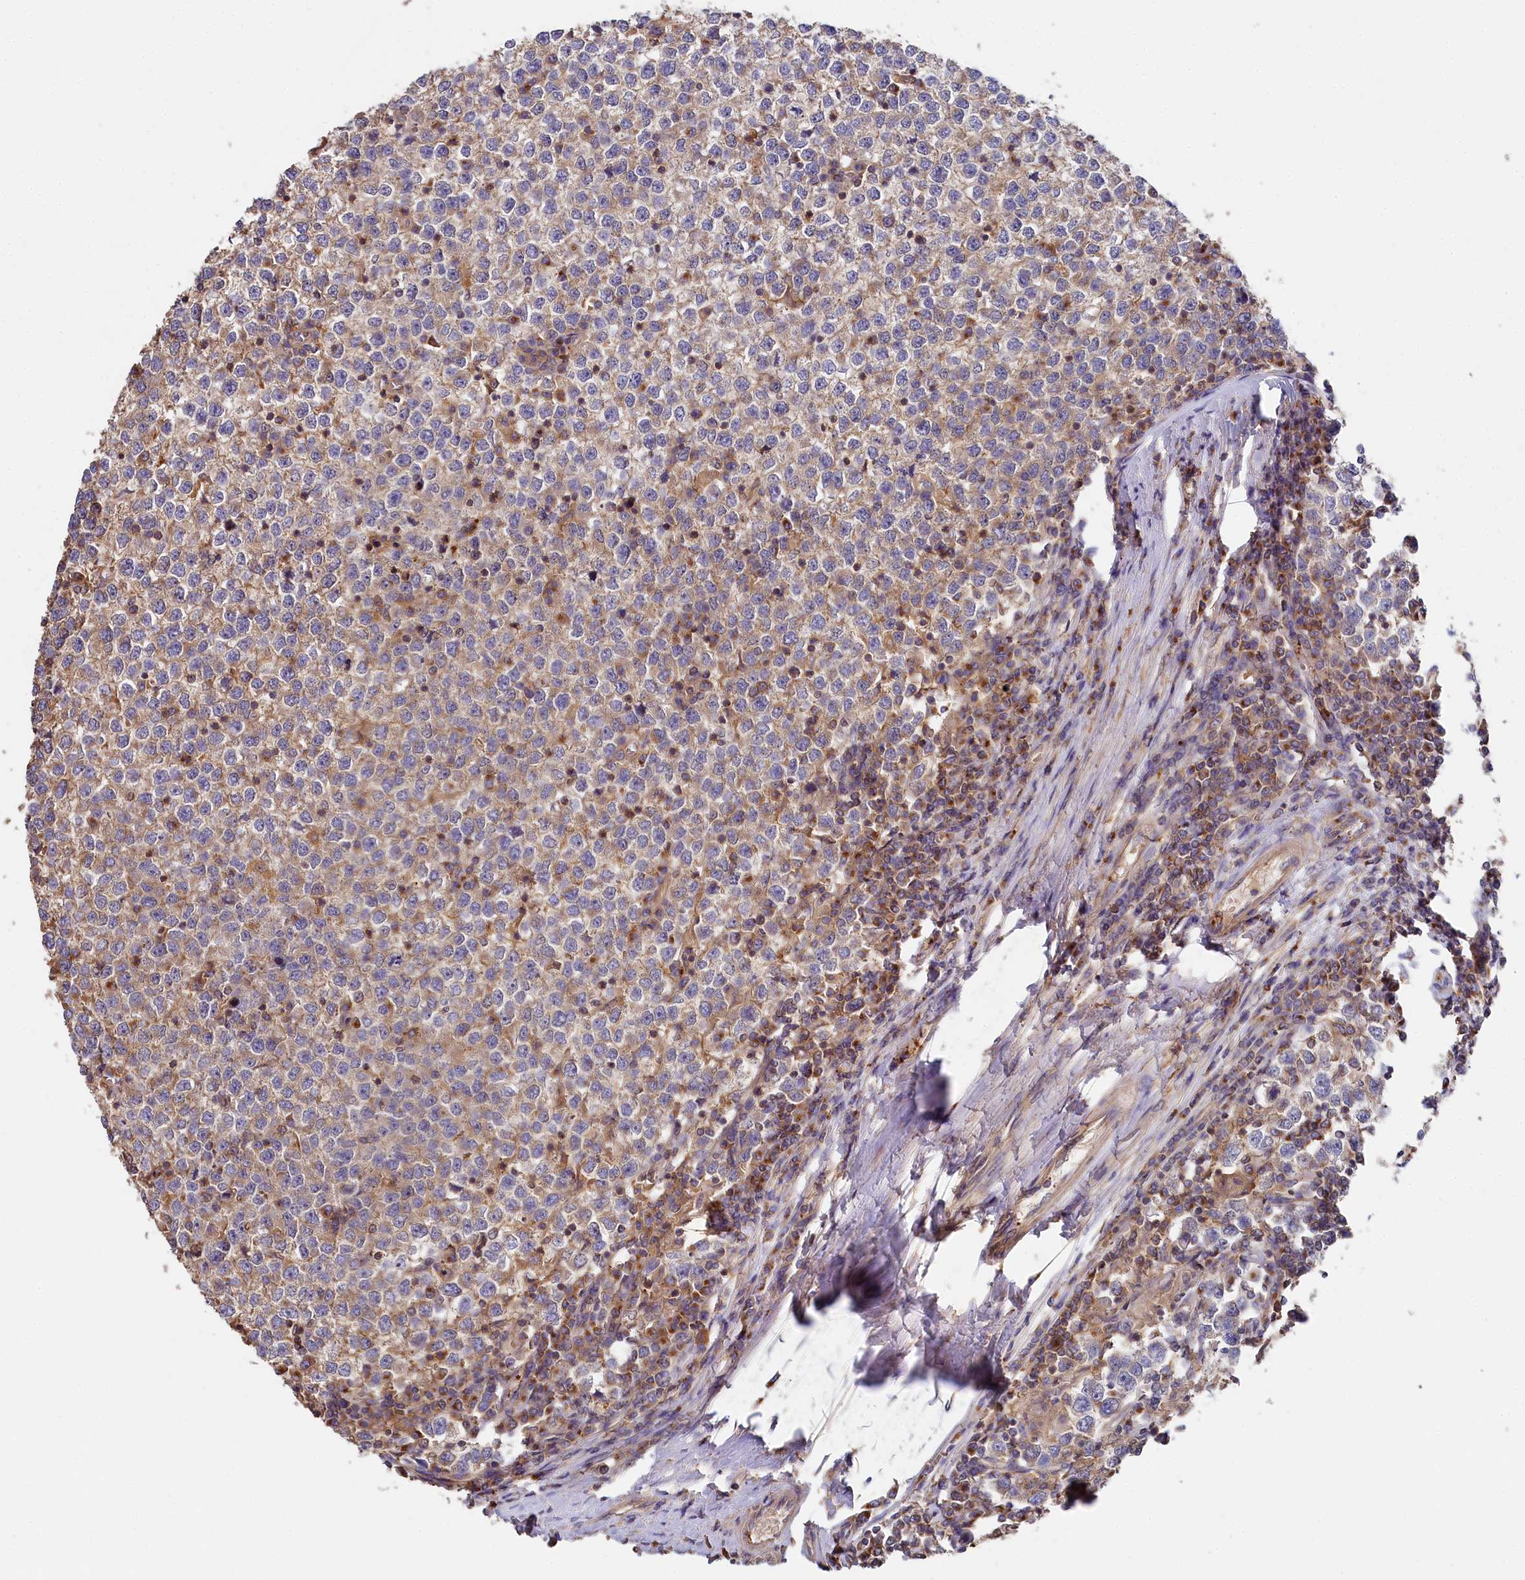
{"staining": {"intensity": "weak", "quantity": "<25%", "location": "cytoplasmic/membranous"}, "tissue": "testis cancer", "cell_type": "Tumor cells", "image_type": "cancer", "snomed": [{"axis": "morphology", "description": "Seminoma, NOS"}, {"axis": "topography", "description": "Testis"}], "caption": "IHC histopathology image of neoplastic tissue: testis cancer (seminoma) stained with DAB exhibits no significant protein positivity in tumor cells.", "gene": "PPIP5K1", "patient": {"sex": "male", "age": 65}}